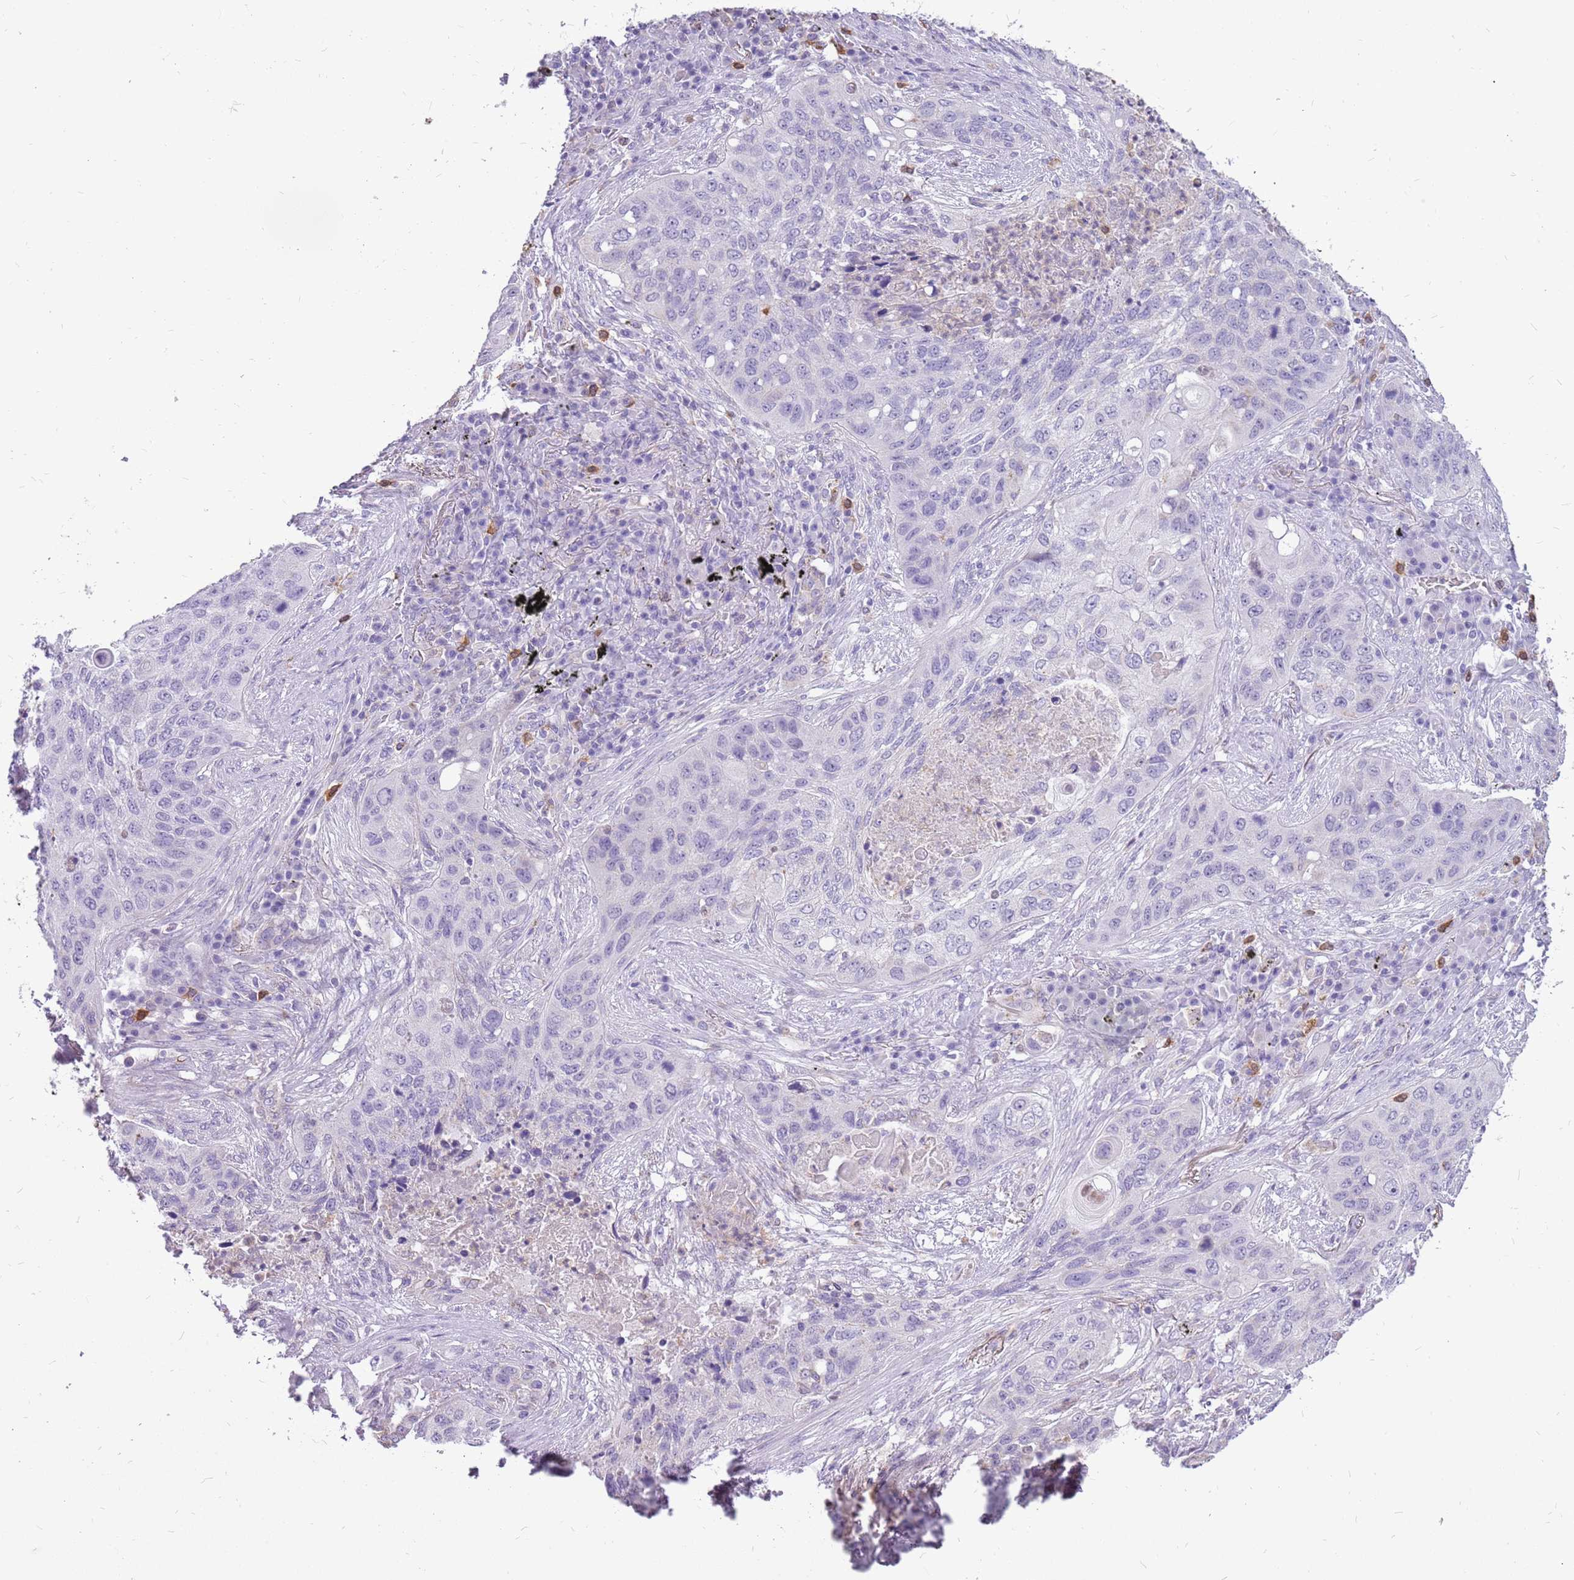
{"staining": {"intensity": "negative", "quantity": "none", "location": "none"}, "tissue": "lung cancer", "cell_type": "Tumor cells", "image_type": "cancer", "snomed": [{"axis": "morphology", "description": "Squamous cell carcinoma, NOS"}, {"axis": "topography", "description": "Lung"}], "caption": "Tumor cells are negative for protein expression in human squamous cell carcinoma (lung).", "gene": "PCNX1", "patient": {"sex": "female", "age": 63}}